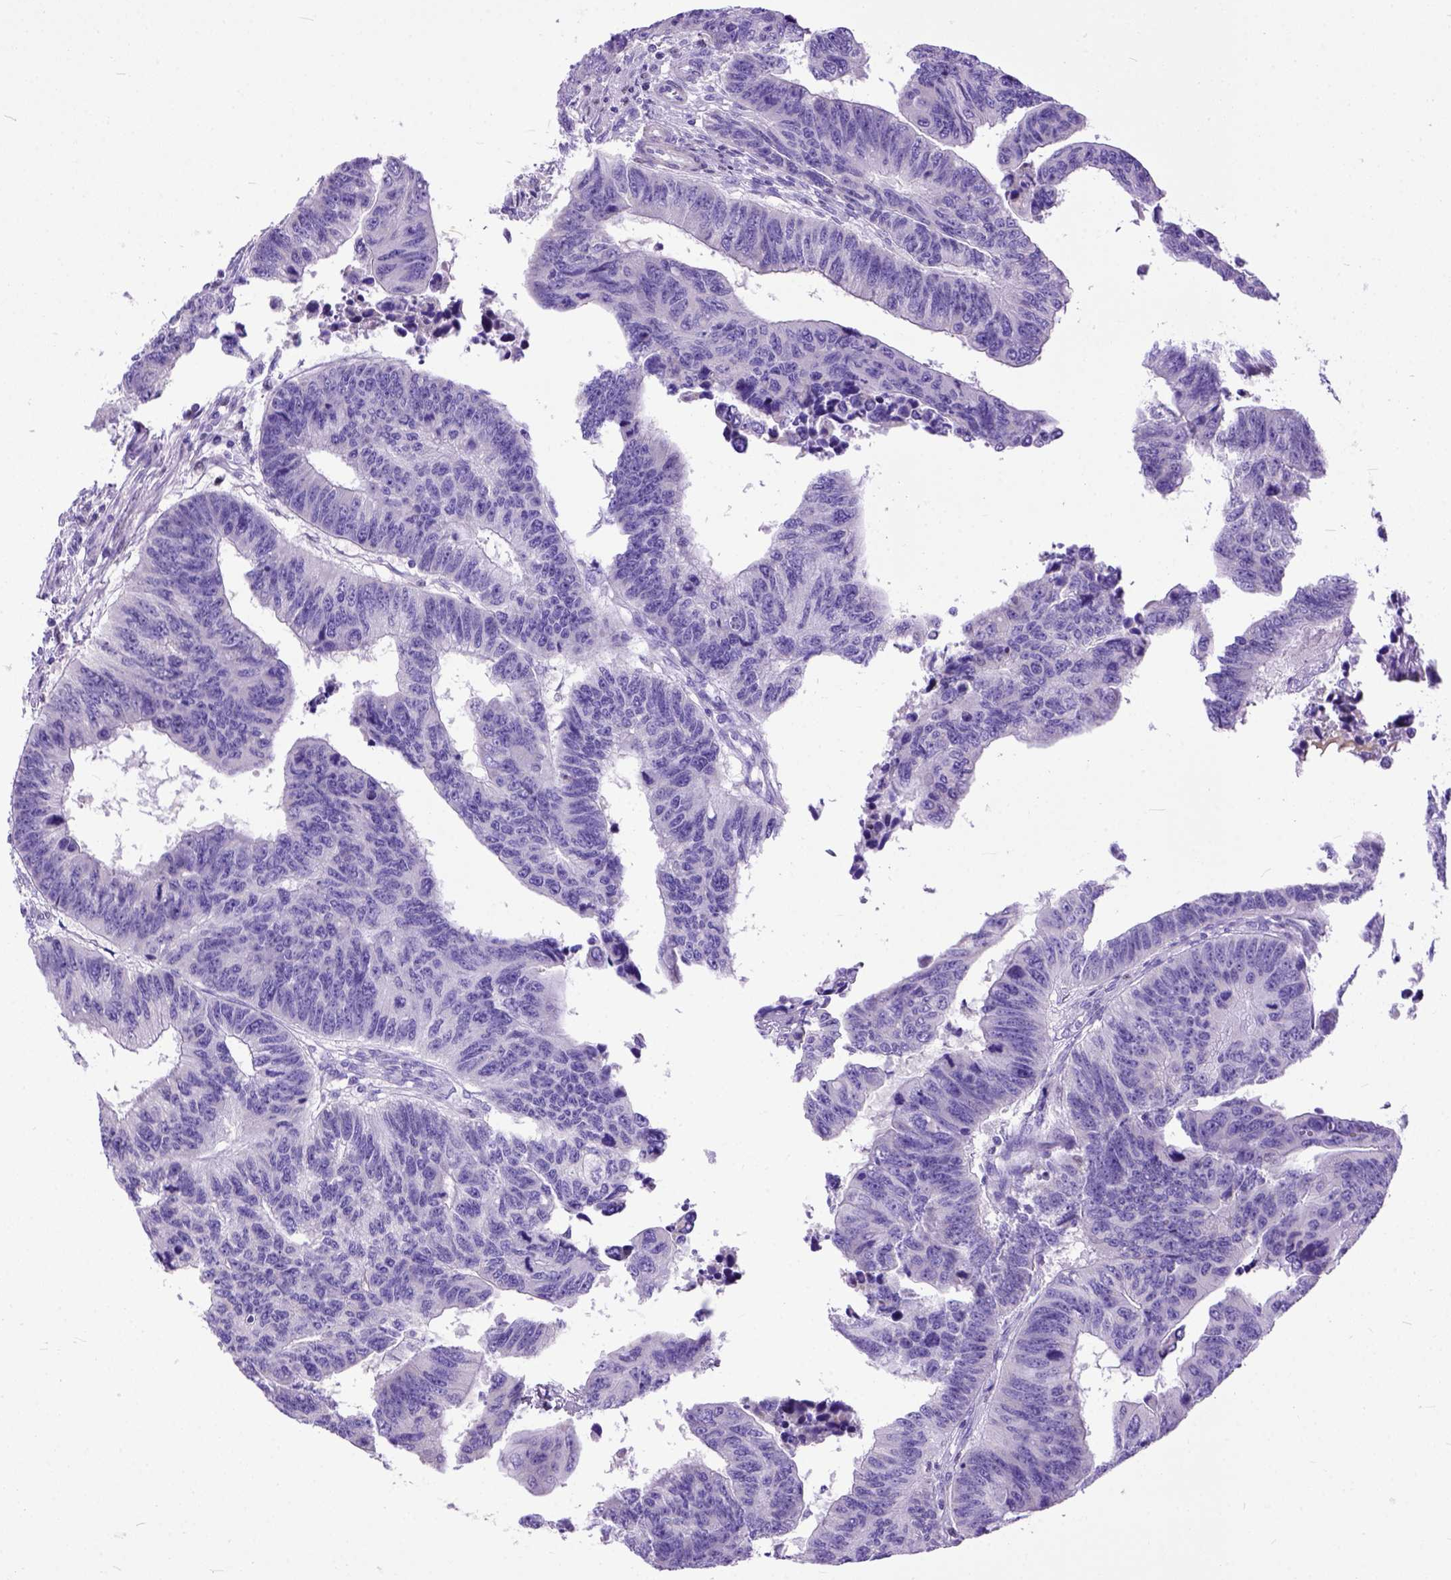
{"staining": {"intensity": "negative", "quantity": "none", "location": "none"}, "tissue": "colorectal cancer", "cell_type": "Tumor cells", "image_type": "cancer", "snomed": [{"axis": "morphology", "description": "Adenocarcinoma, NOS"}, {"axis": "topography", "description": "Rectum"}], "caption": "Tumor cells are negative for protein expression in human colorectal cancer (adenocarcinoma).", "gene": "CRB1", "patient": {"sex": "female", "age": 85}}